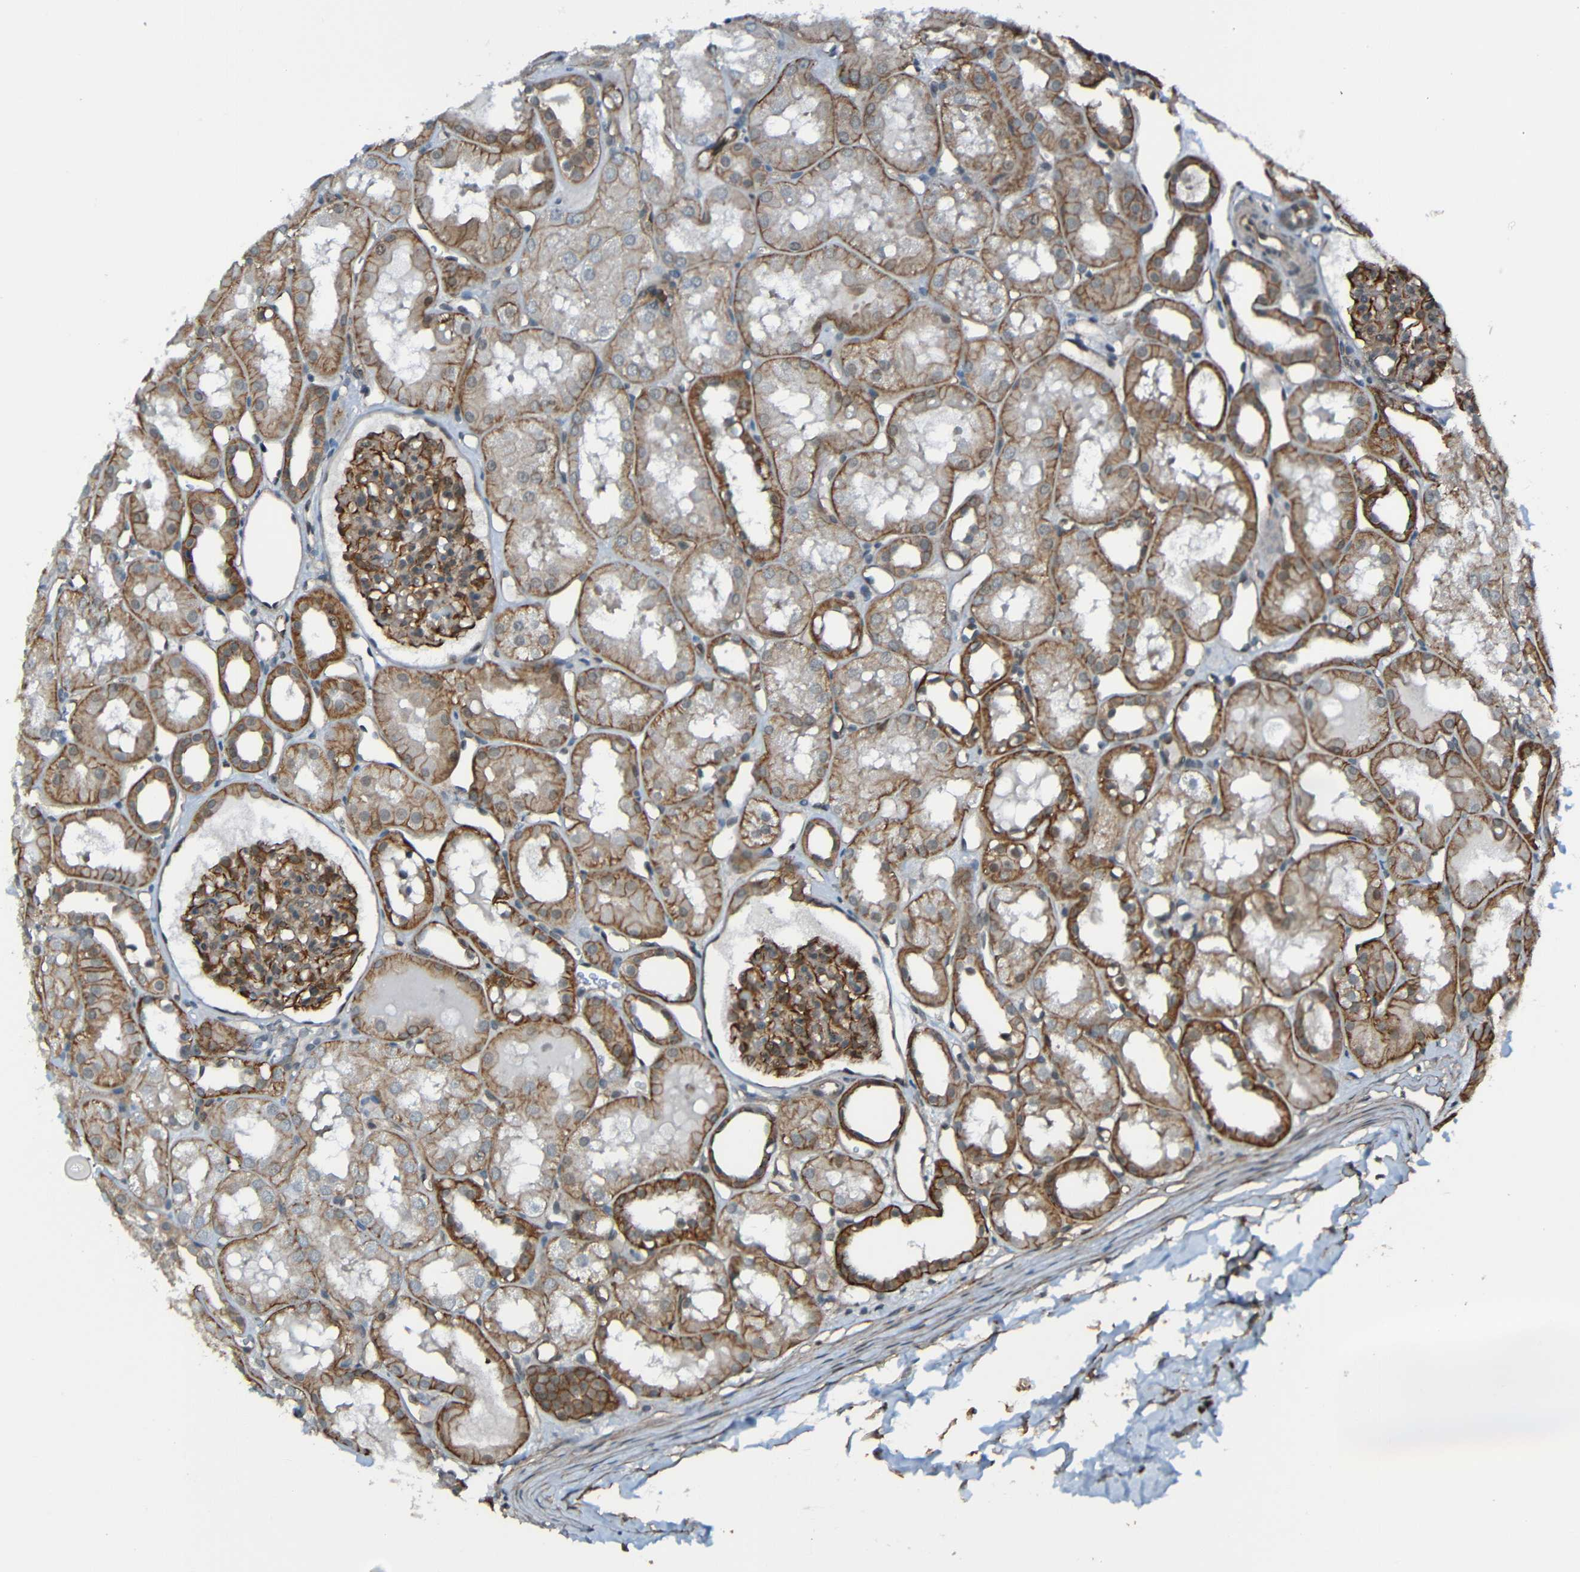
{"staining": {"intensity": "moderate", "quantity": ">75%", "location": "cytoplasmic/membranous"}, "tissue": "kidney", "cell_type": "Cells in glomeruli", "image_type": "normal", "snomed": [{"axis": "morphology", "description": "Normal tissue, NOS"}, {"axis": "topography", "description": "Kidney"}, {"axis": "topography", "description": "Urinary bladder"}], "caption": "The image reveals immunohistochemical staining of benign kidney. There is moderate cytoplasmic/membranous positivity is seen in about >75% of cells in glomeruli. The staining is performed using DAB brown chromogen to label protein expression. The nuclei are counter-stained blue using hematoxylin.", "gene": "LGR5", "patient": {"sex": "male", "age": 16}}